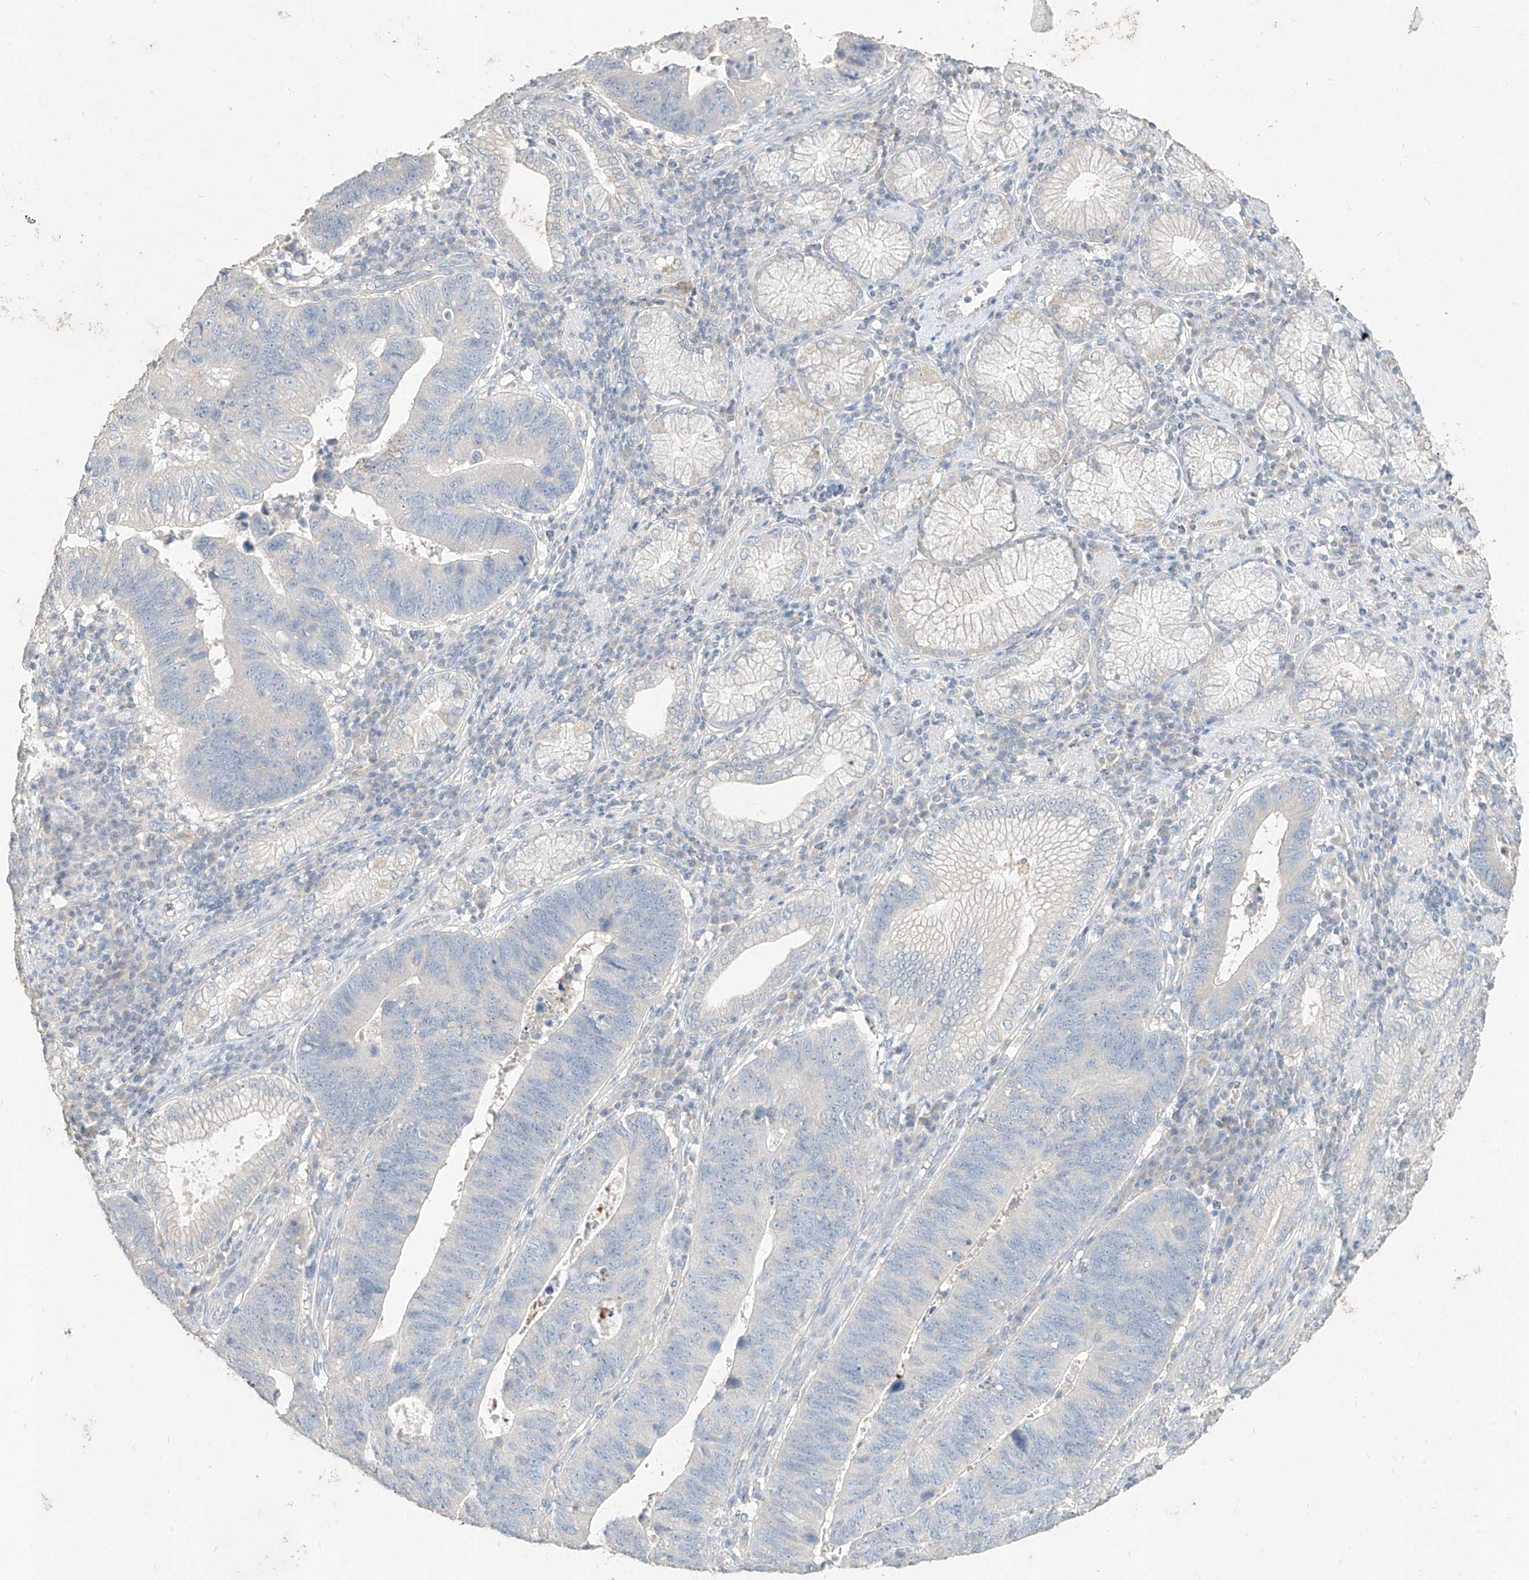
{"staining": {"intensity": "negative", "quantity": "none", "location": "none"}, "tissue": "stomach cancer", "cell_type": "Tumor cells", "image_type": "cancer", "snomed": [{"axis": "morphology", "description": "Adenocarcinoma, NOS"}, {"axis": "topography", "description": "Stomach"}], "caption": "The photomicrograph shows no significant staining in tumor cells of stomach adenocarcinoma.", "gene": "ZZEF1", "patient": {"sex": "male", "age": 59}}